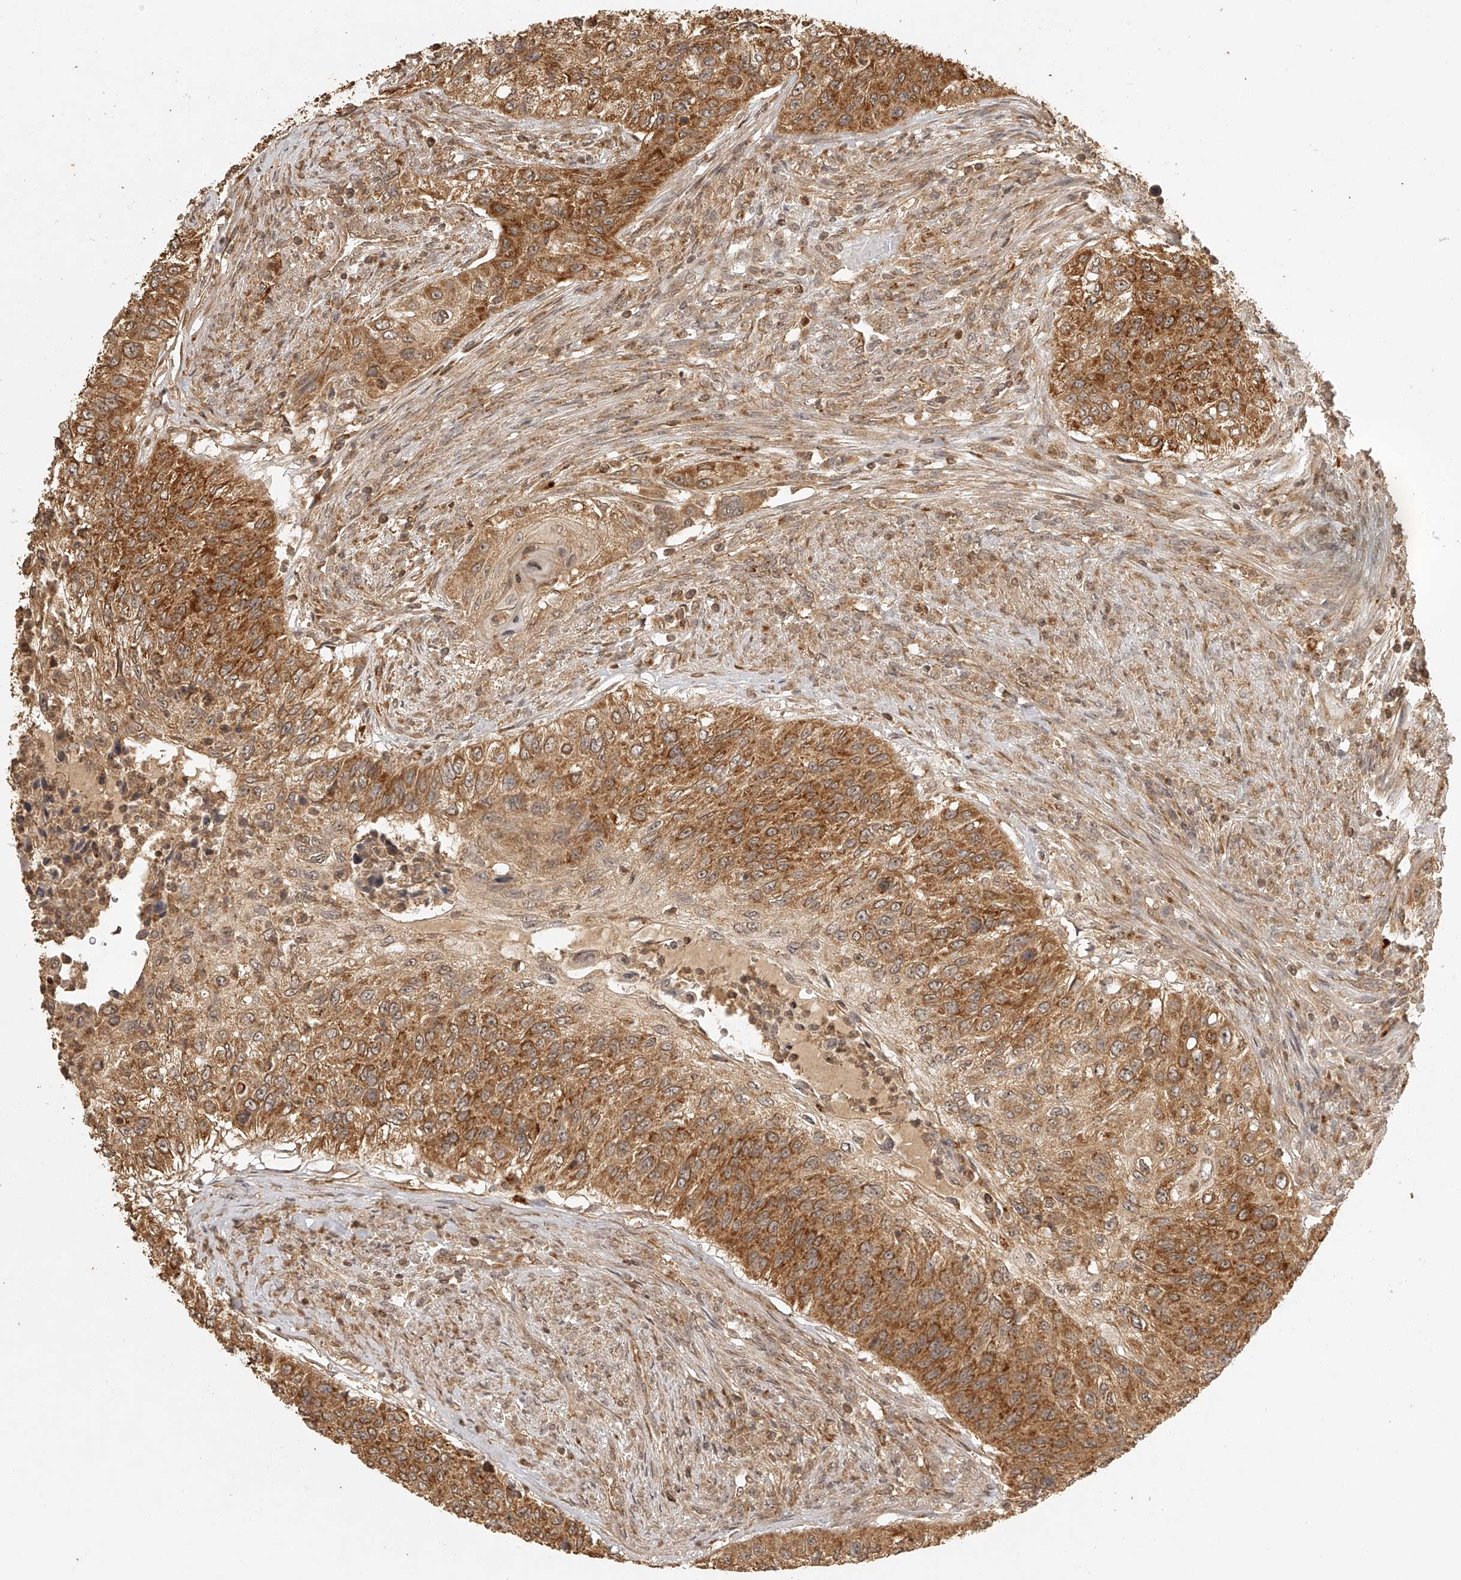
{"staining": {"intensity": "moderate", "quantity": ">75%", "location": "cytoplasmic/membranous"}, "tissue": "urothelial cancer", "cell_type": "Tumor cells", "image_type": "cancer", "snomed": [{"axis": "morphology", "description": "Urothelial carcinoma, High grade"}, {"axis": "topography", "description": "Urinary bladder"}], "caption": "DAB immunohistochemical staining of urothelial cancer shows moderate cytoplasmic/membranous protein expression in about >75% of tumor cells.", "gene": "BCL2L11", "patient": {"sex": "female", "age": 60}}